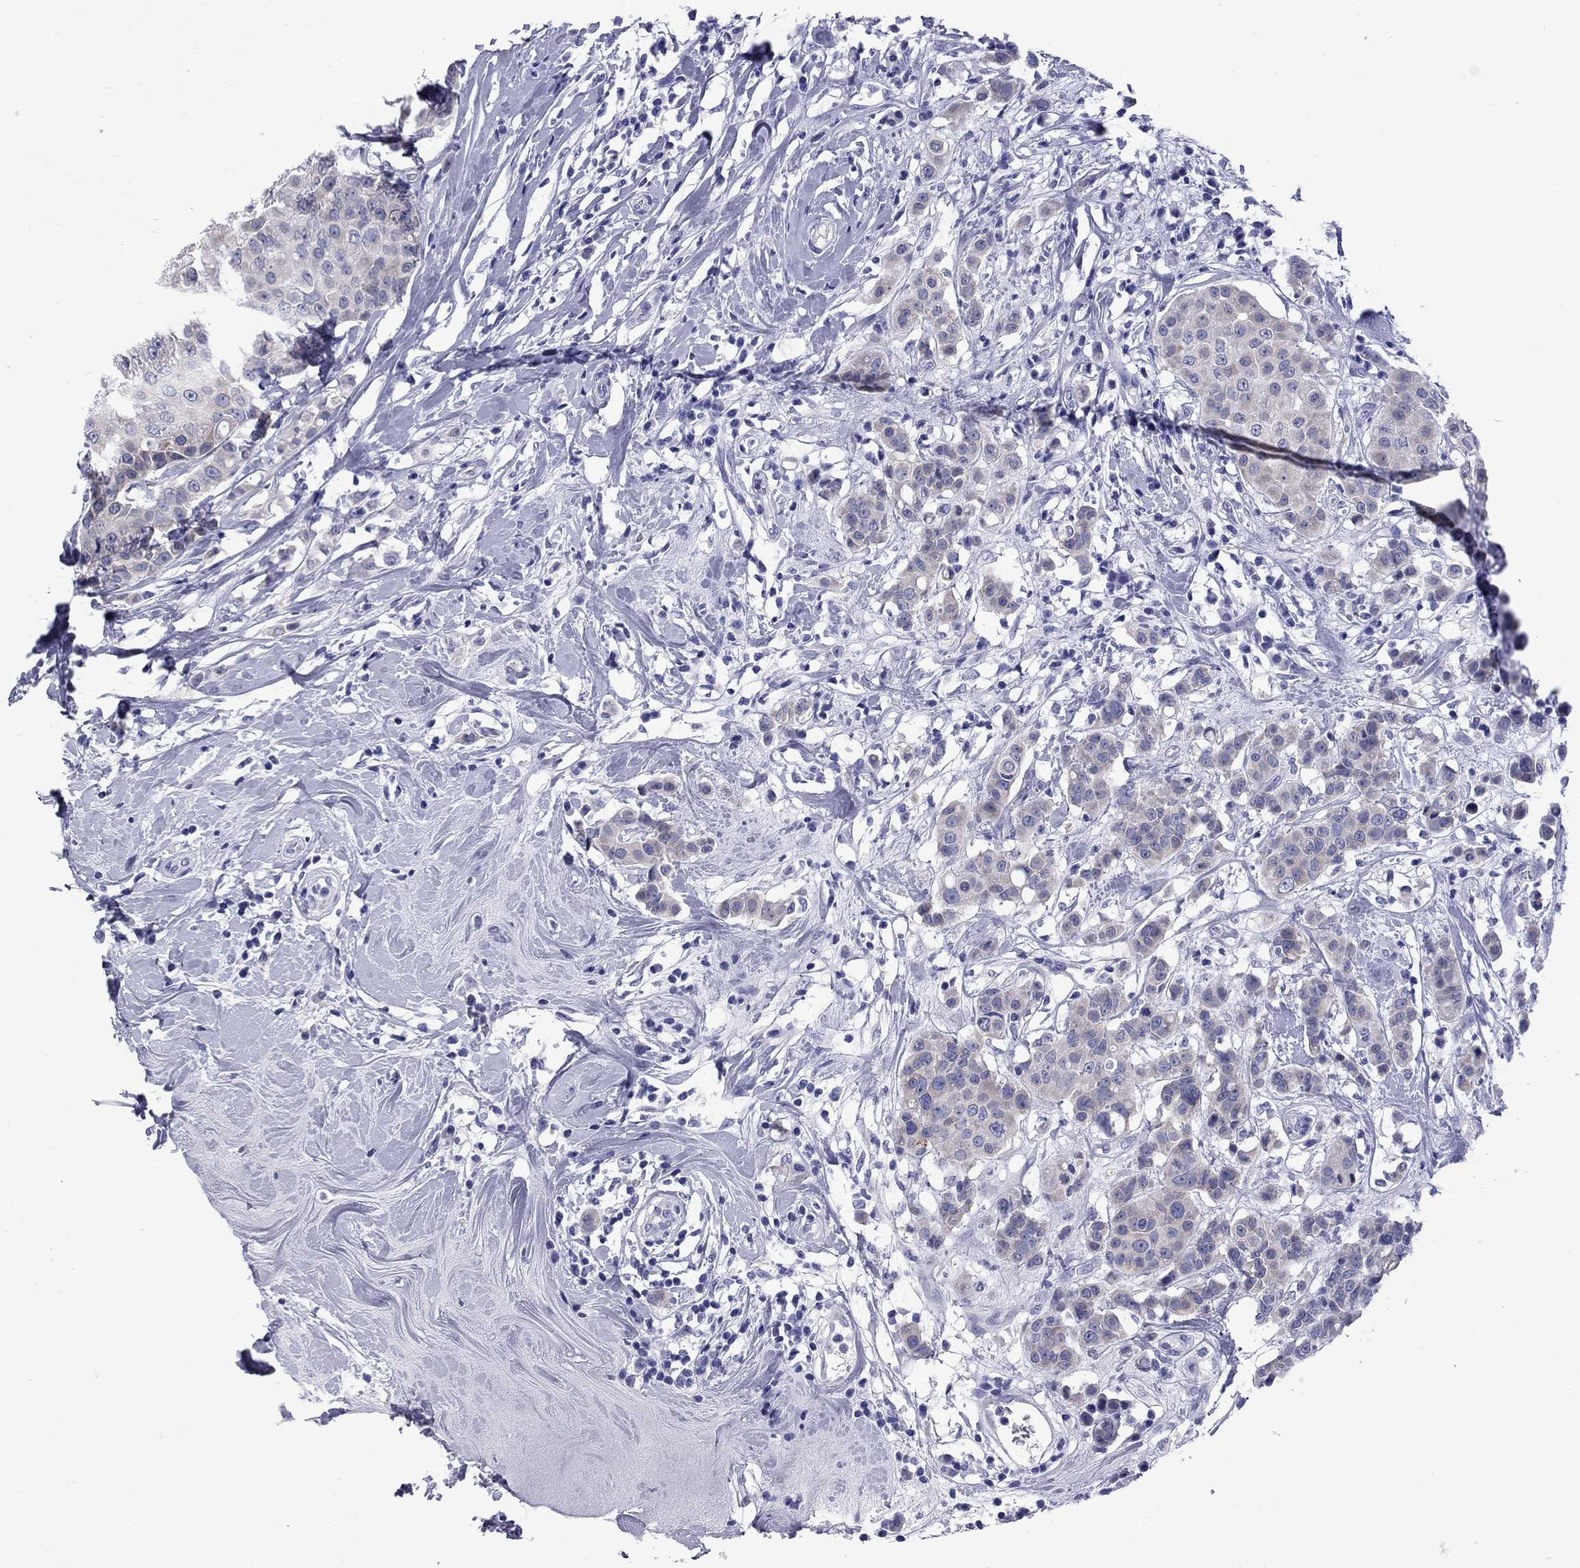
{"staining": {"intensity": "weak", "quantity": "<25%", "location": "cytoplasmic/membranous"}, "tissue": "breast cancer", "cell_type": "Tumor cells", "image_type": "cancer", "snomed": [{"axis": "morphology", "description": "Duct carcinoma"}, {"axis": "topography", "description": "Breast"}], "caption": "DAB (3,3'-diaminobenzidine) immunohistochemical staining of breast intraductal carcinoma displays no significant expression in tumor cells.", "gene": "EPPIN", "patient": {"sex": "female", "age": 27}}